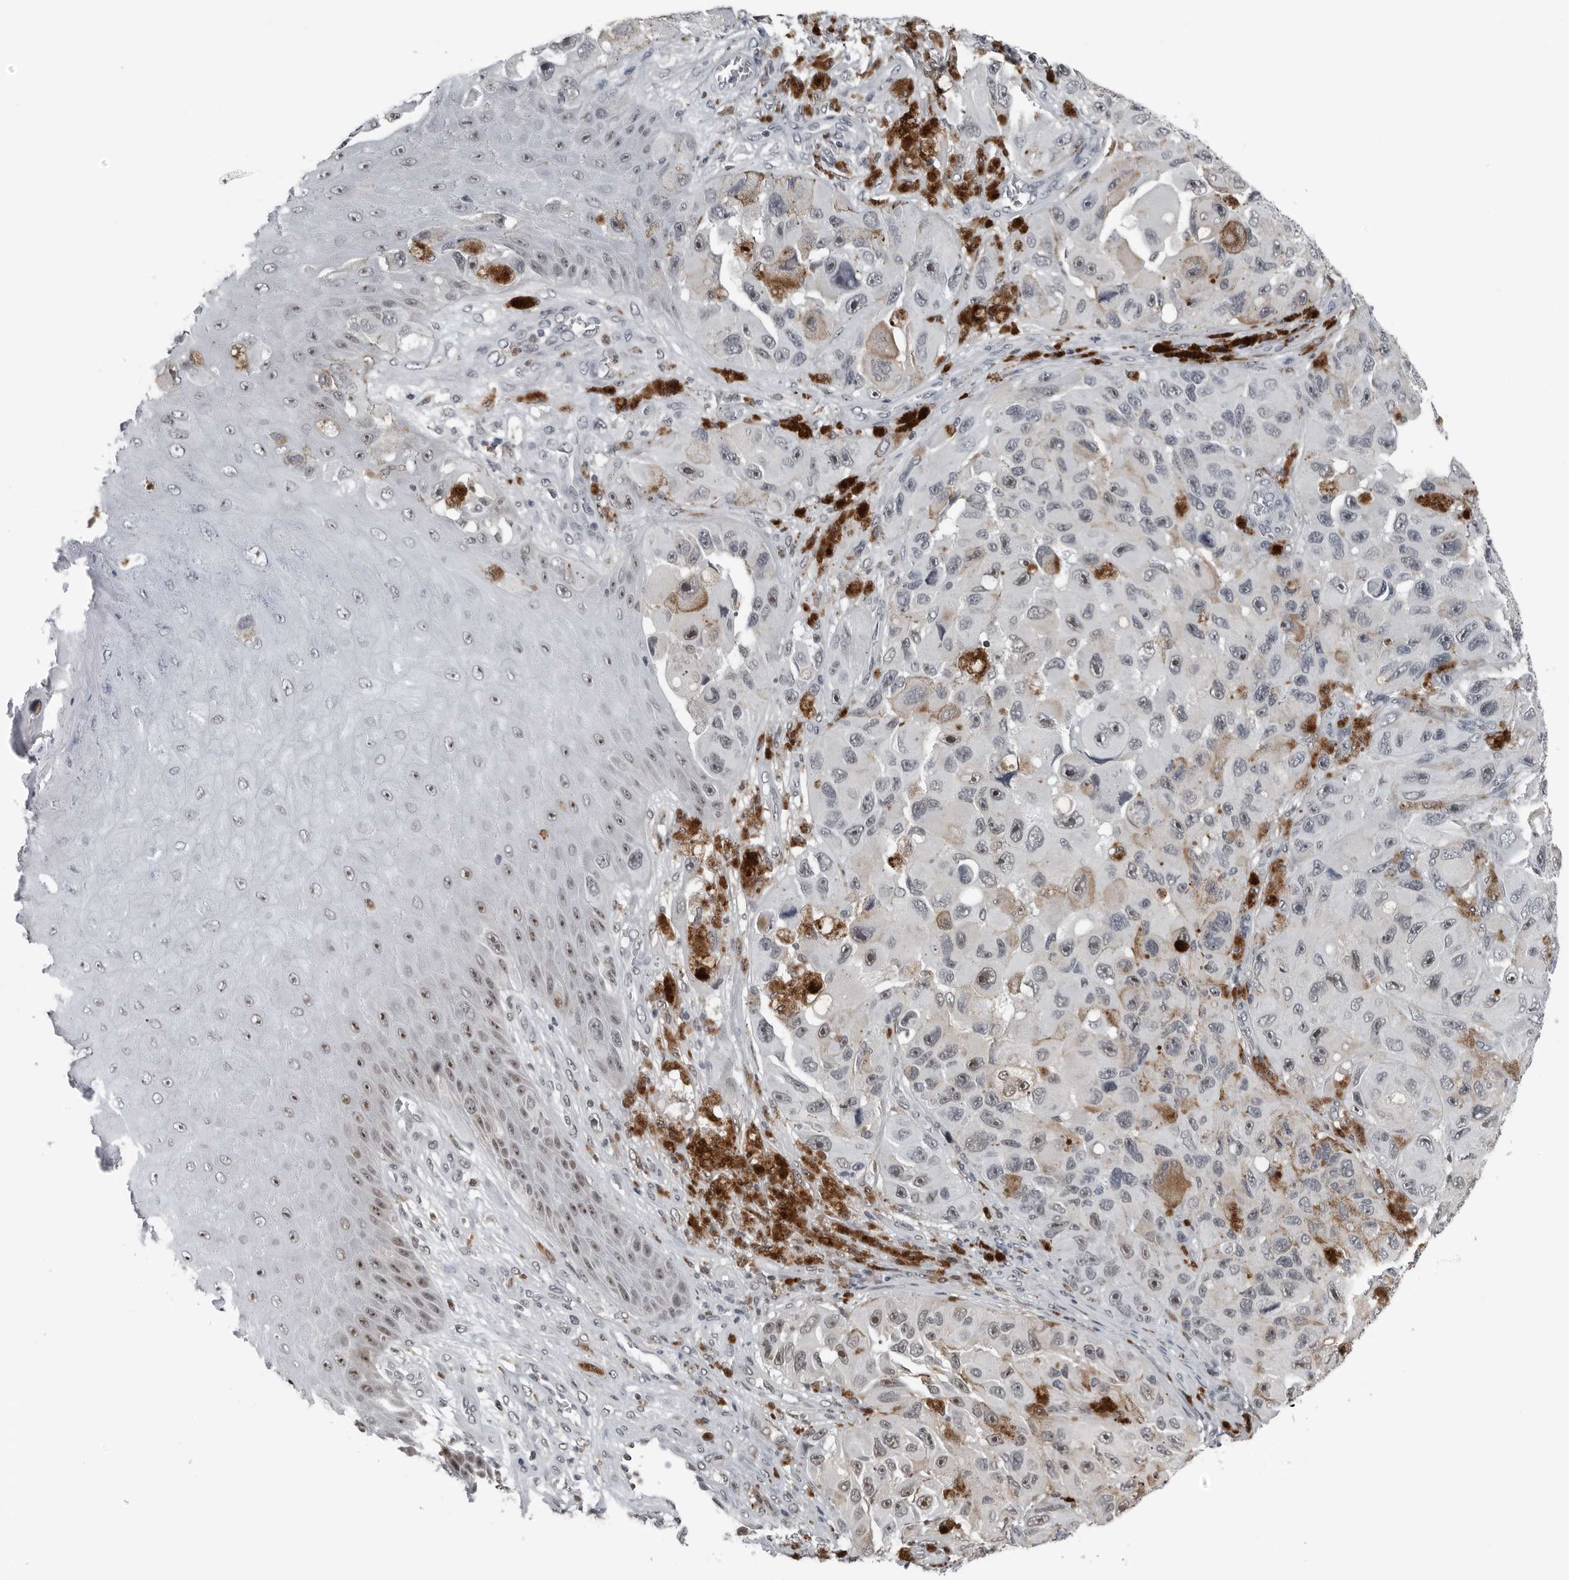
{"staining": {"intensity": "moderate", "quantity": "<25%", "location": "nuclear"}, "tissue": "melanoma", "cell_type": "Tumor cells", "image_type": "cancer", "snomed": [{"axis": "morphology", "description": "Malignant melanoma, NOS"}, {"axis": "topography", "description": "Skin"}], "caption": "Protein expression analysis of malignant melanoma exhibits moderate nuclear positivity in approximately <25% of tumor cells.", "gene": "AKR1A1", "patient": {"sex": "female", "age": 73}}